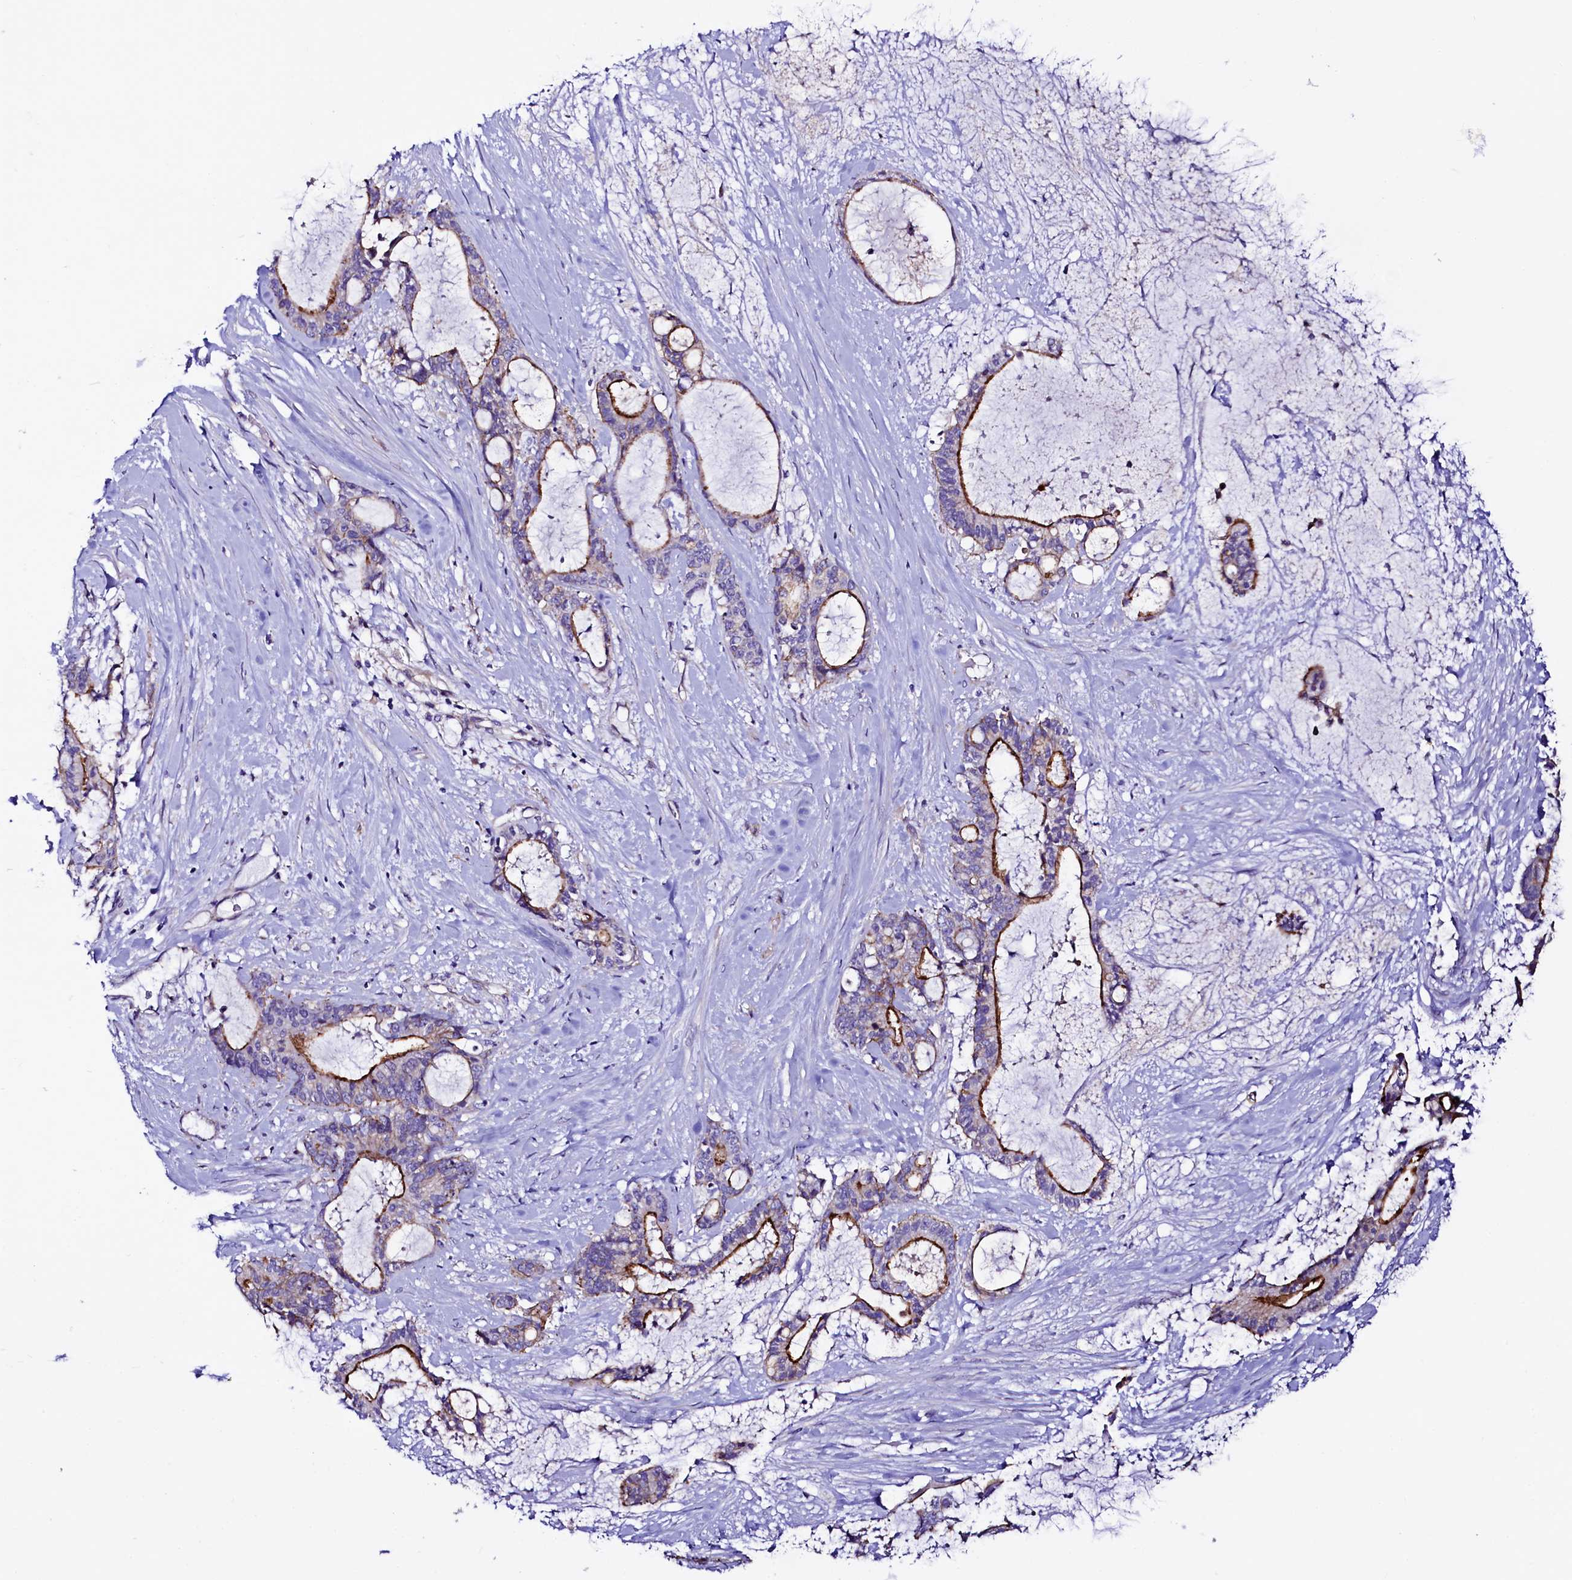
{"staining": {"intensity": "strong", "quantity": "25%-75%", "location": "cytoplasmic/membranous"}, "tissue": "liver cancer", "cell_type": "Tumor cells", "image_type": "cancer", "snomed": [{"axis": "morphology", "description": "Normal tissue, NOS"}, {"axis": "morphology", "description": "Cholangiocarcinoma"}, {"axis": "topography", "description": "Liver"}, {"axis": "topography", "description": "Peripheral nerve tissue"}], "caption": "Tumor cells reveal high levels of strong cytoplasmic/membranous expression in approximately 25%-75% of cells in cholangiocarcinoma (liver).", "gene": "SLF1", "patient": {"sex": "female", "age": 73}}